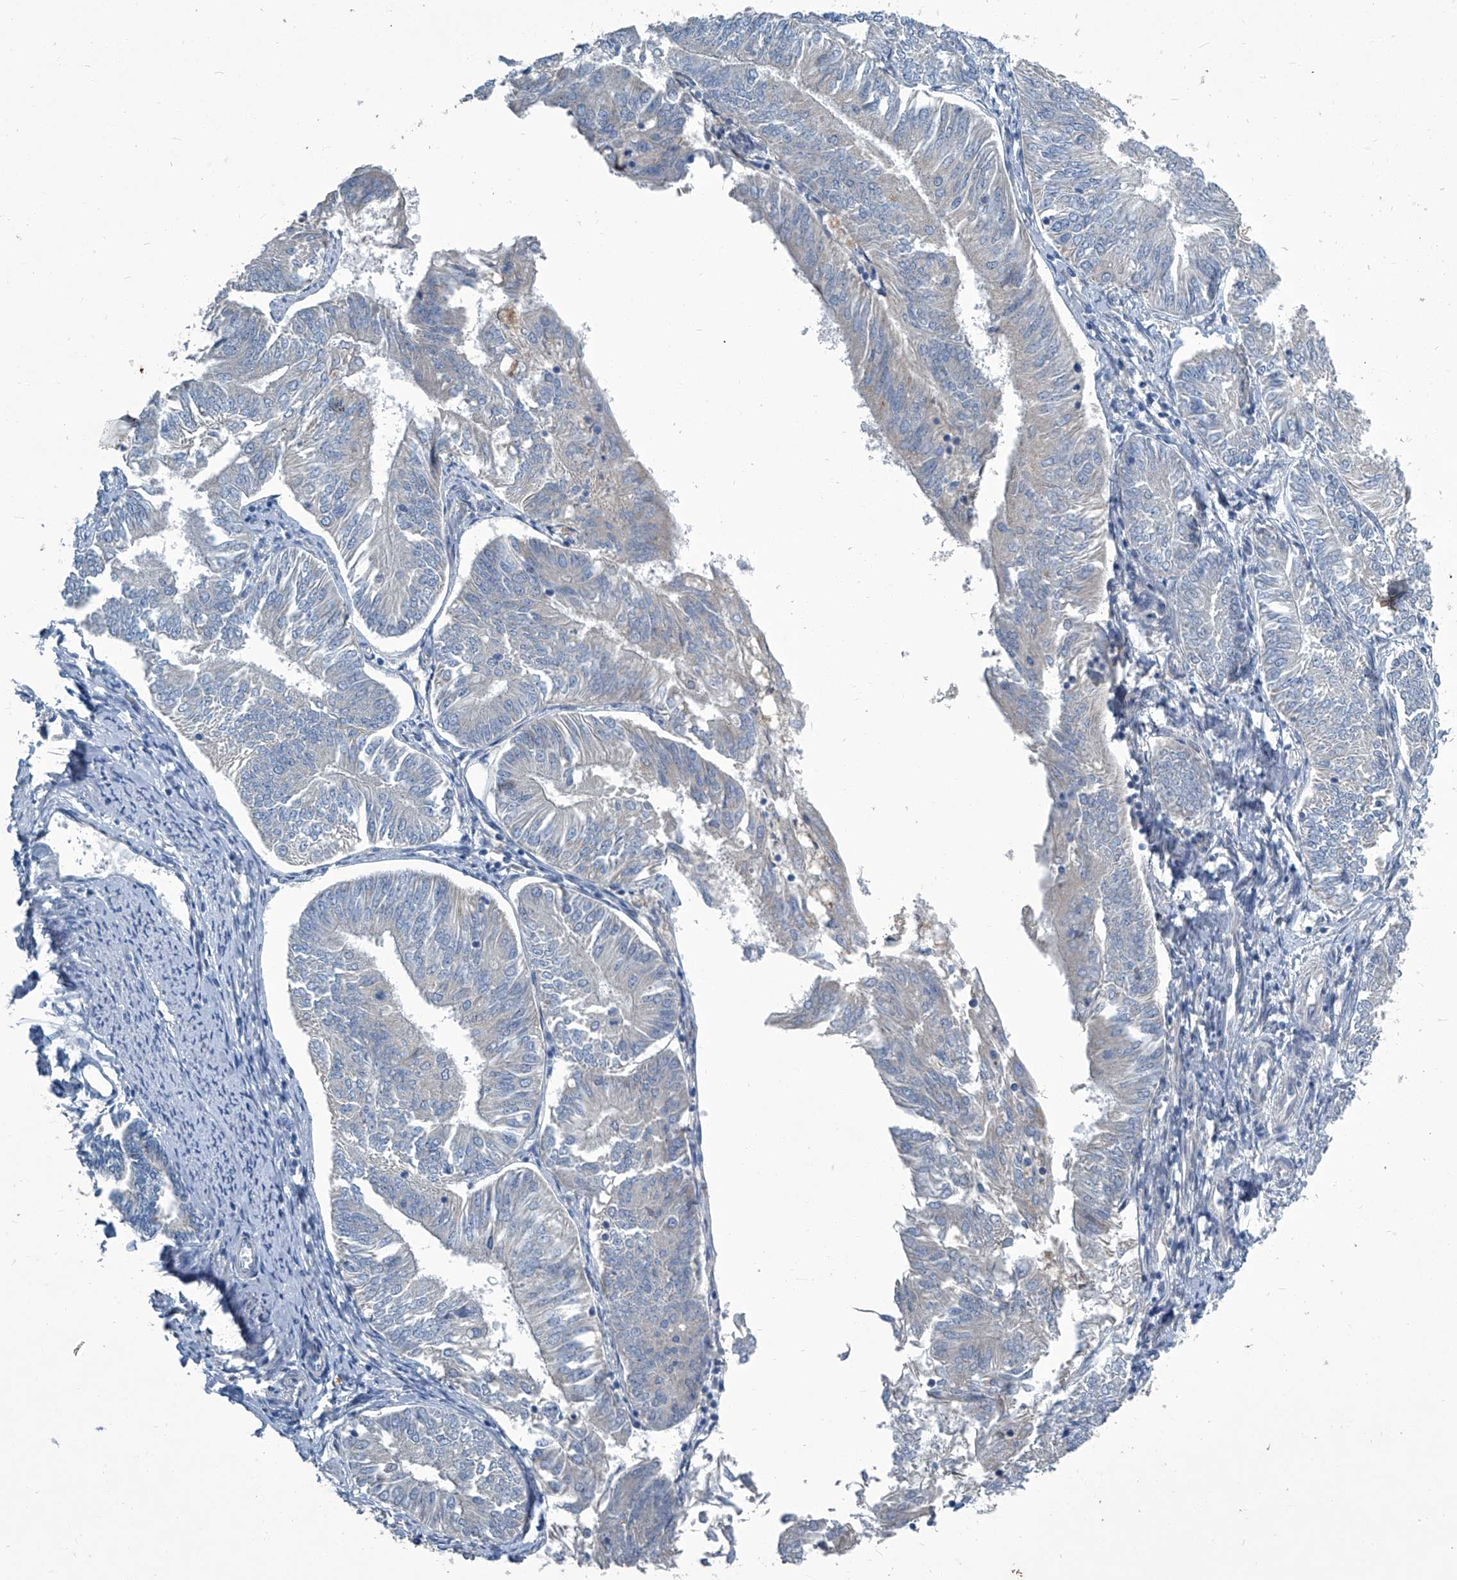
{"staining": {"intensity": "negative", "quantity": "none", "location": "none"}, "tissue": "endometrial cancer", "cell_type": "Tumor cells", "image_type": "cancer", "snomed": [{"axis": "morphology", "description": "Adenocarcinoma, NOS"}, {"axis": "topography", "description": "Endometrium"}], "caption": "This photomicrograph is of endometrial cancer stained with immunohistochemistry to label a protein in brown with the nuclei are counter-stained blue. There is no positivity in tumor cells.", "gene": "SLC26A11", "patient": {"sex": "female", "age": 58}}